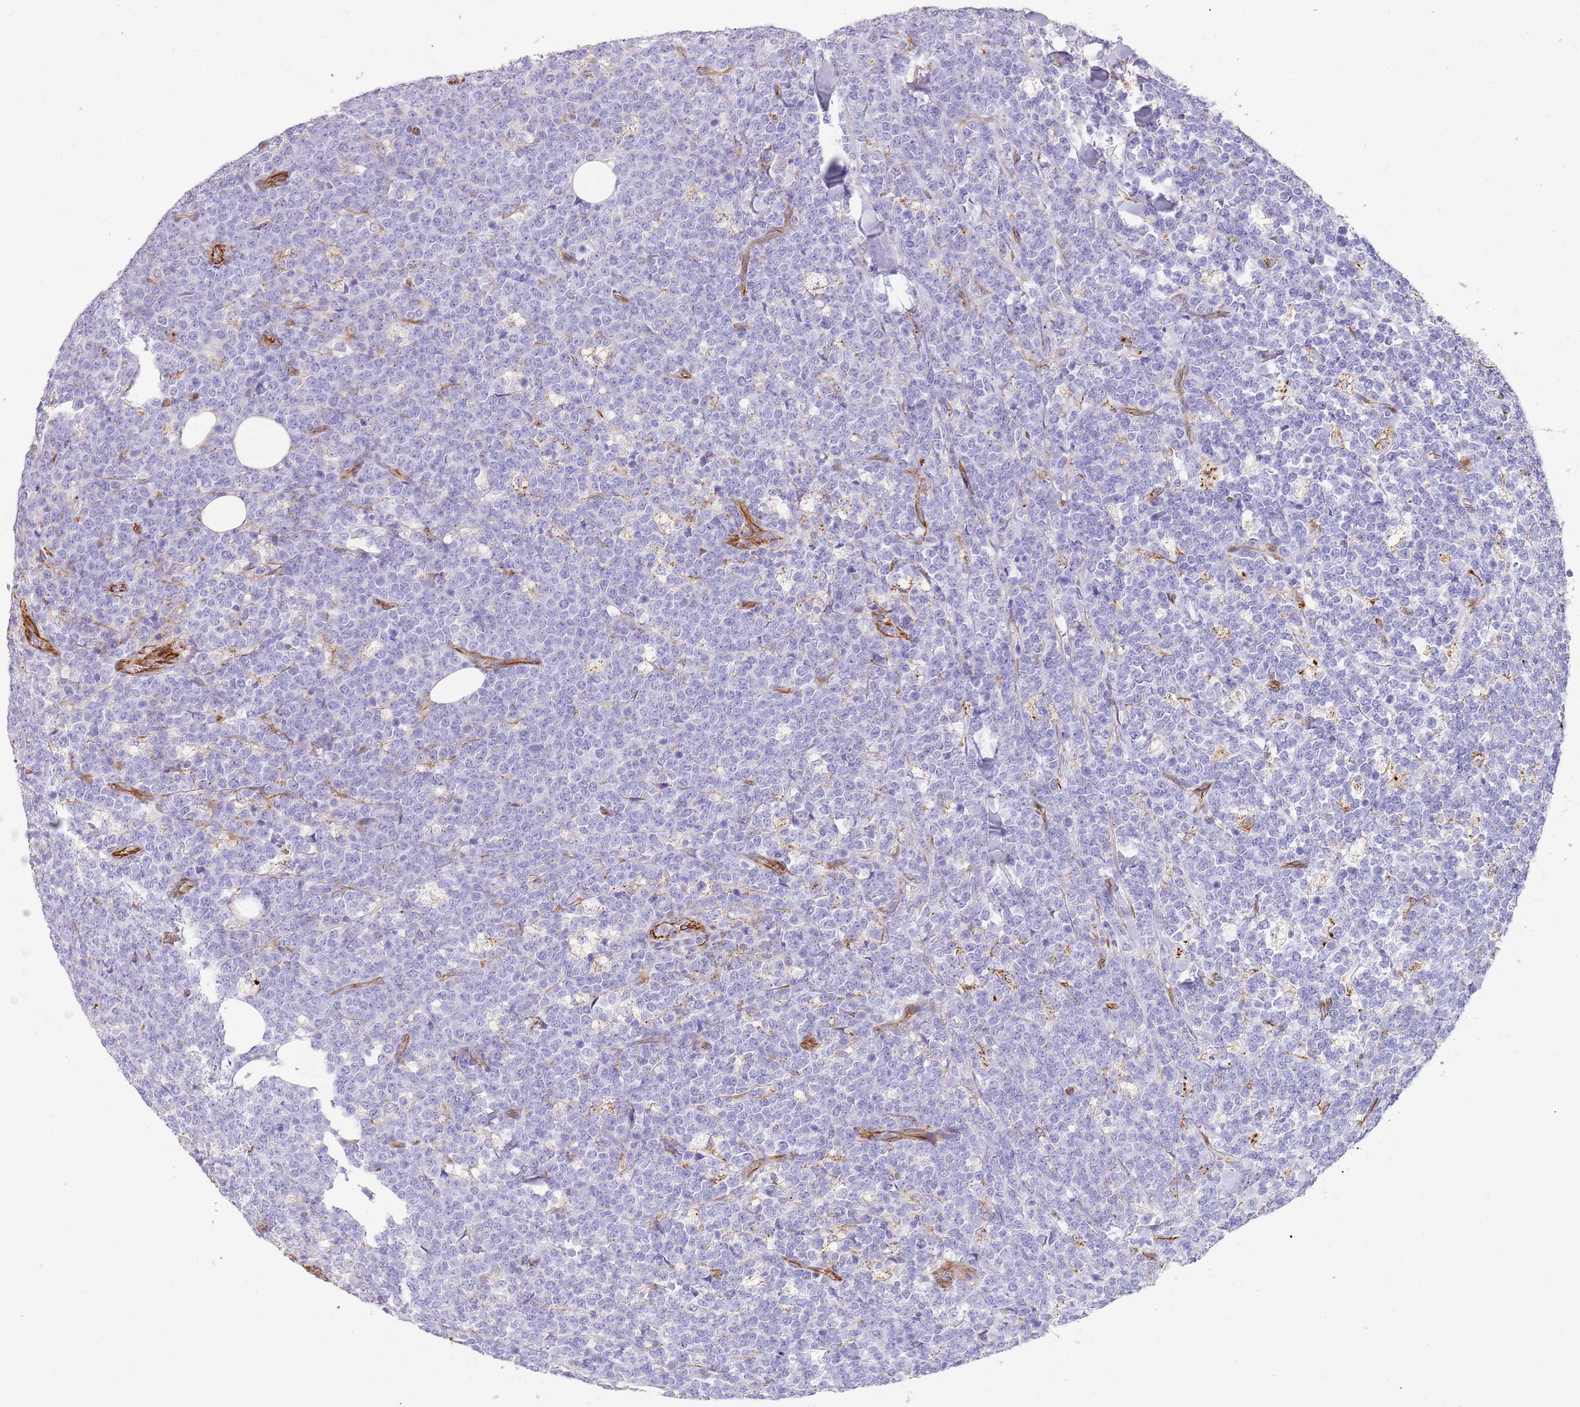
{"staining": {"intensity": "negative", "quantity": "none", "location": "none"}, "tissue": "lymphoma", "cell_type": "Tumor cells", "image_type": "cancer", "snomed": [{"axis": "morphology", "description": "Malignant lymphoma, non-Hodgkin's type, High grade"}, {"axis": "topography", "description": "Small intestine"}], "caption": "Image shows no significant protein positivity in tumor cells of lymphoma. Brightfield microscopy of immunohistochemistry stained with DAB (3,3'-diaminobenzidine) (brown) and hematoxylin (blue), captured at high magnification.", "gene": "ZDHHC1", "patient": {"sex": "male", "age": 8}}